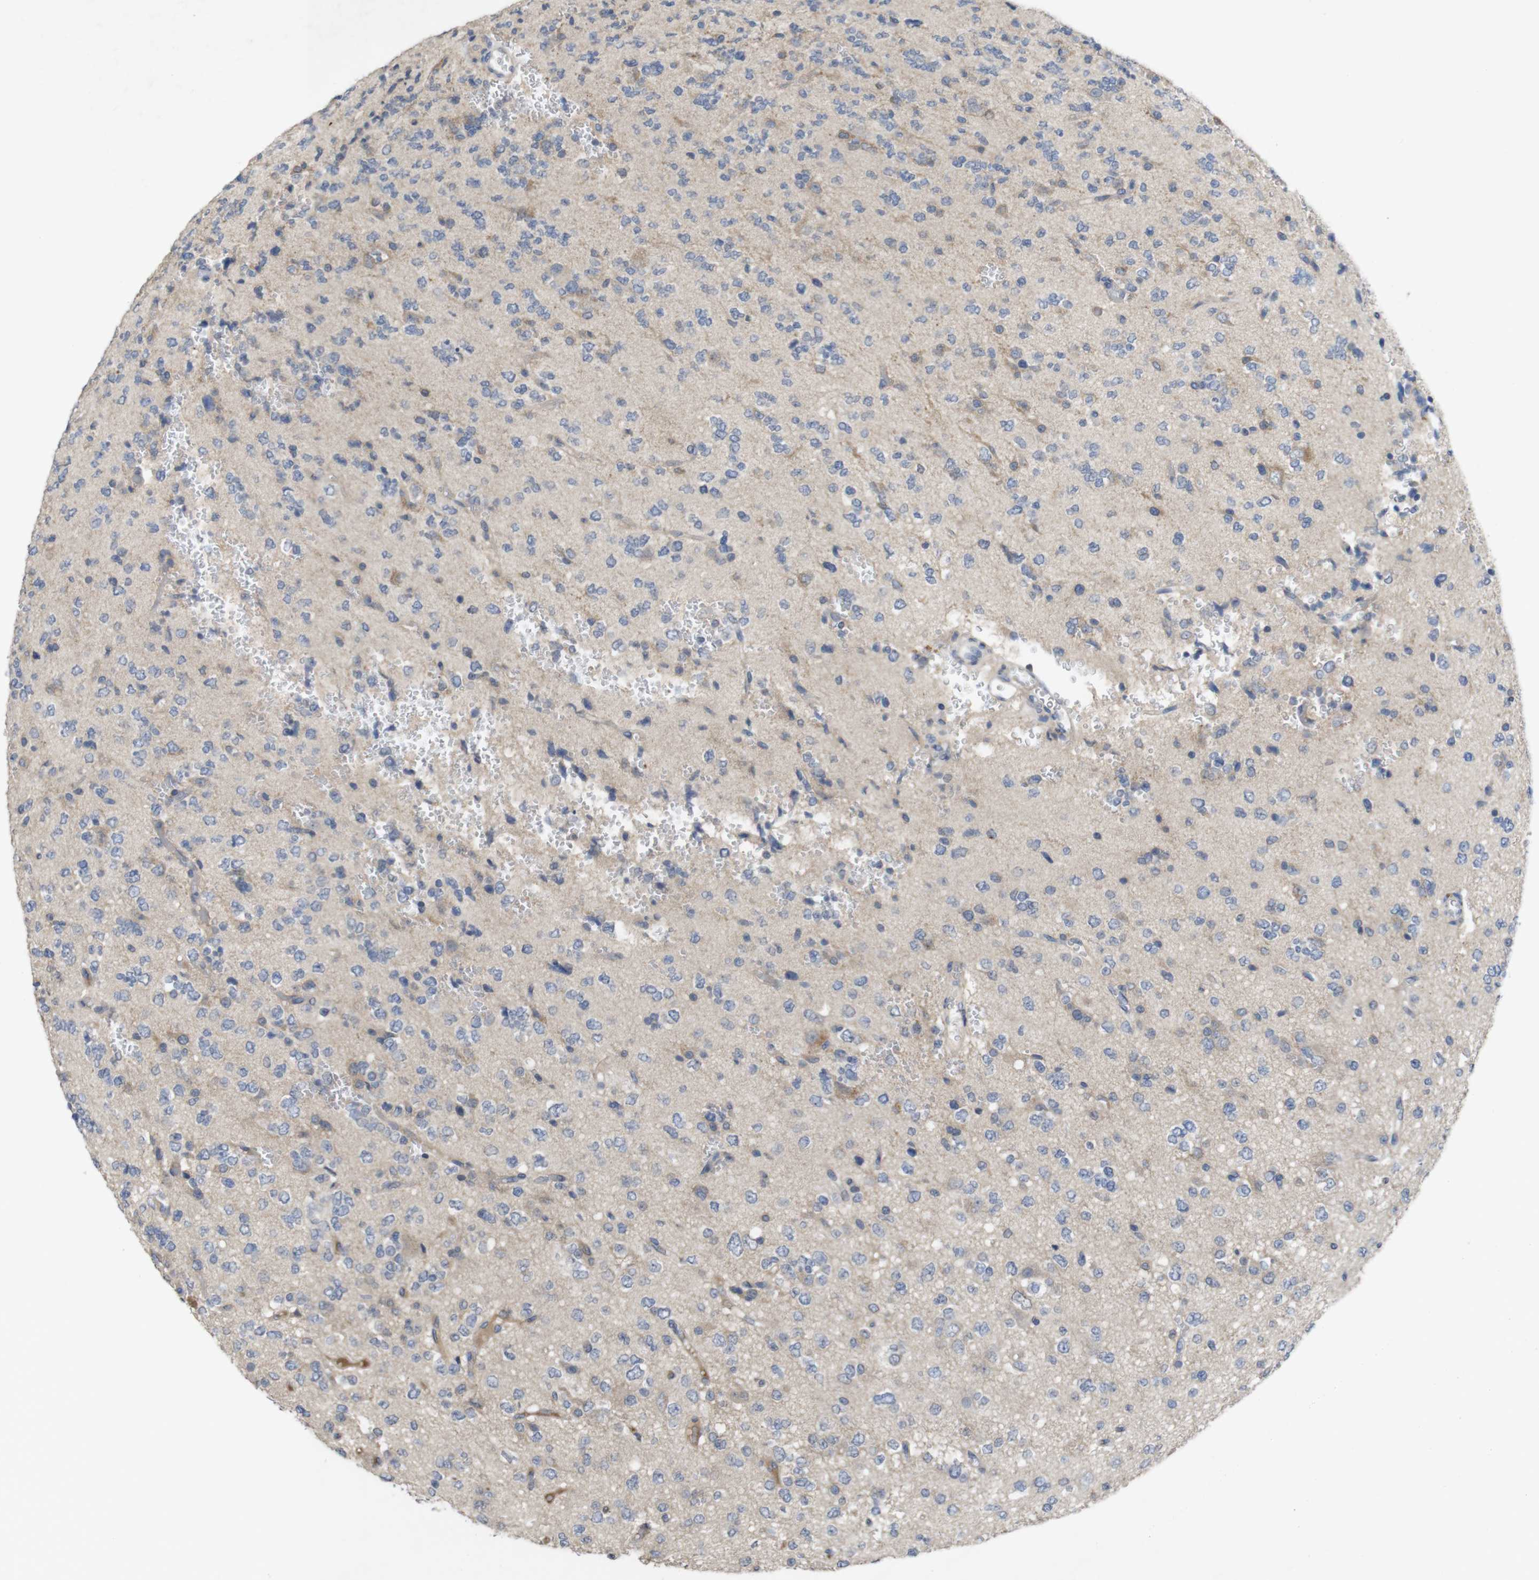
{"staining": {"intensity": "moderate", "quantity": "<25%", "location": "cytoplasmic/membranous"}, "tissue": "glioma", "cell_type": "Tumor cells", "image_type": "cancer", "snomed": [{"axis": "morphology", "description": "Glioma, malignant, Low grade"}, {"axis": "topography", "description": "Brain"}], "caption": "Immunohistochemical staining of human malignant glioma (low-grade) displays low levels of moderate cytoplasmic/membranous staining in approximately <25% of tumor cells.", "gene": "BCAR3", "patient": {"sex": "male", "age": 38}}